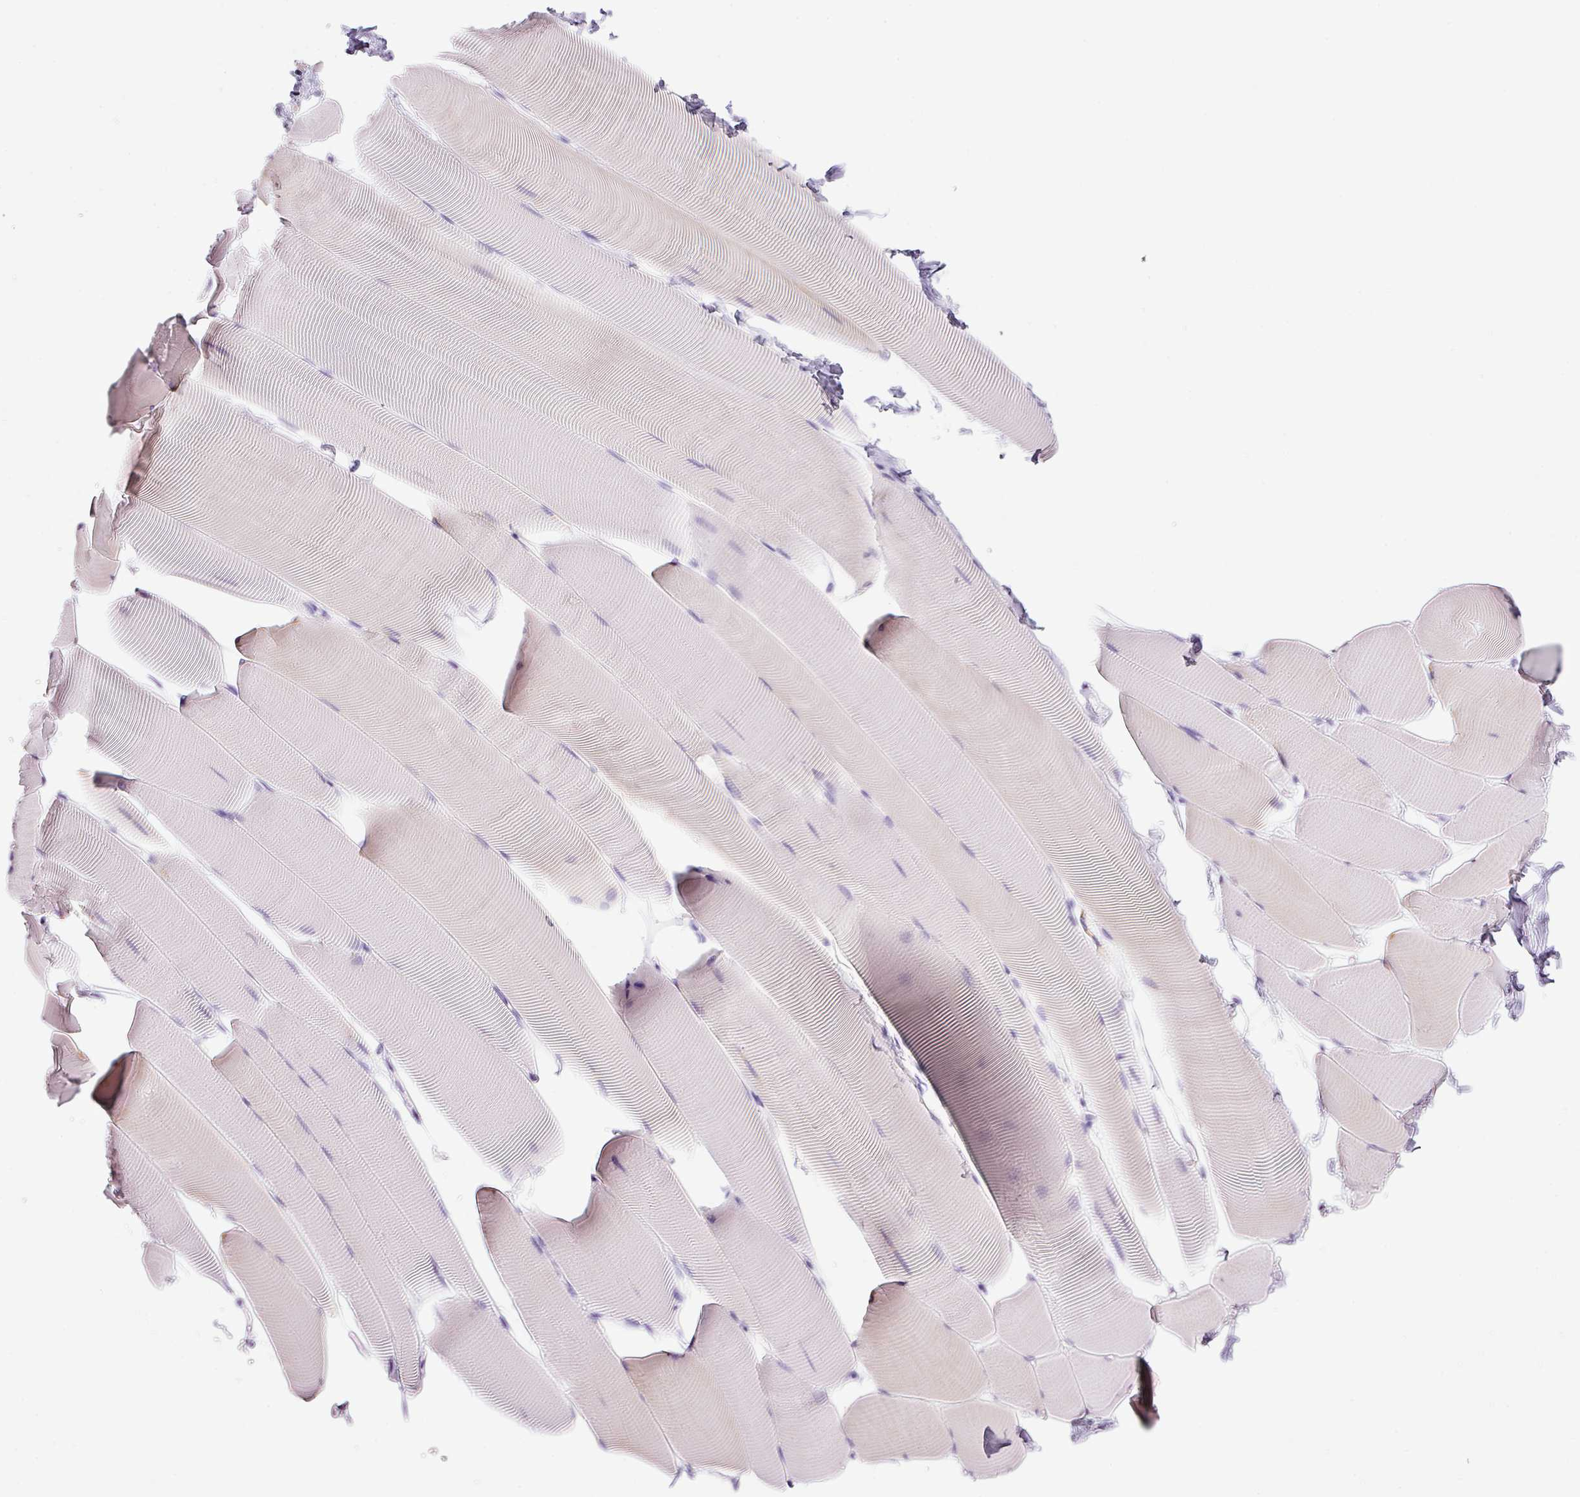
{"staining": {"intensity": "negative", "quantity": "none", "location": "none"}, "tissue": "skeletal muscle", "cell_type": "Myocytes", "image_type": "normal", "snomed": [{"axis": "morphology", "description": "Normal tissue, NOS"}, {"axis": "topography", "description": "Skeletal muscle"}], "caption": "Image shows no protein staining in myocytes of normal skeletal muscle. (Brightfield microscopy of DAB IHC at high magnification).", "gene": "BSND", "patient": {"sex": "male", "age": 25}}